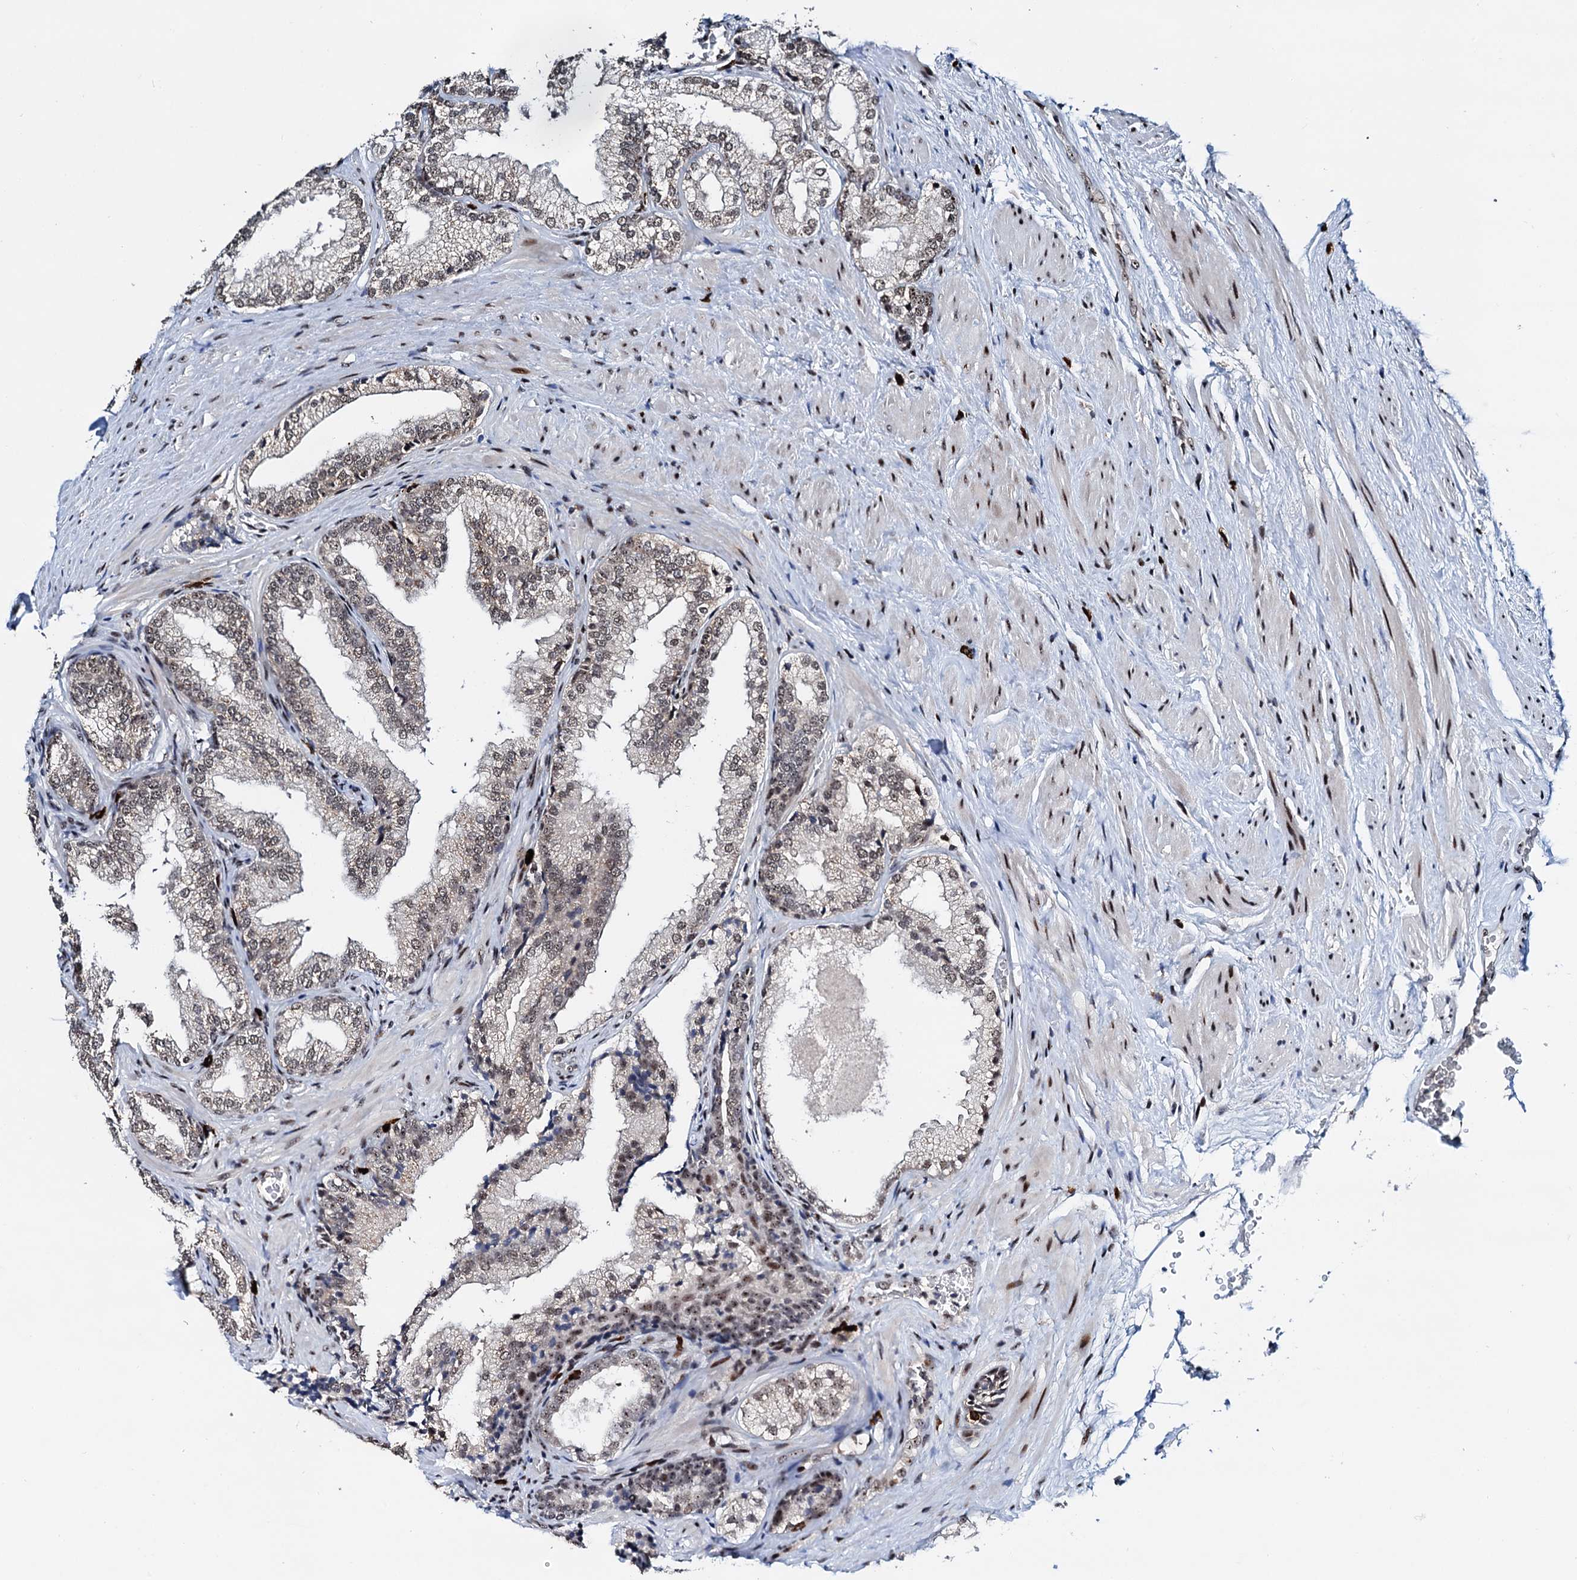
{"staining": {"intensity": "moderate", "quantity": ">75%", "location": "nuclear"}, "tissue": "prostate", "cell_type": "Glandular cells", "image_type": "normal", "snomed": [{"axis": "morphology", "description": "Normal tissue, NOS"}, {"axis": "topography", "description": "Prostate"}], "caption": "IHC staining of normal prostate, which demonstrates medium levels of moderate nuclear positivity in approximately >75% of glandular cells indicating moderate nuclear protein positivity. The staining was performed using DAB (brown) for protein detection and nuclei were counterstained in hematoxylin (blue).", "gene": "NEUROG3", "patient": {"sex": "male", "age": 76}}